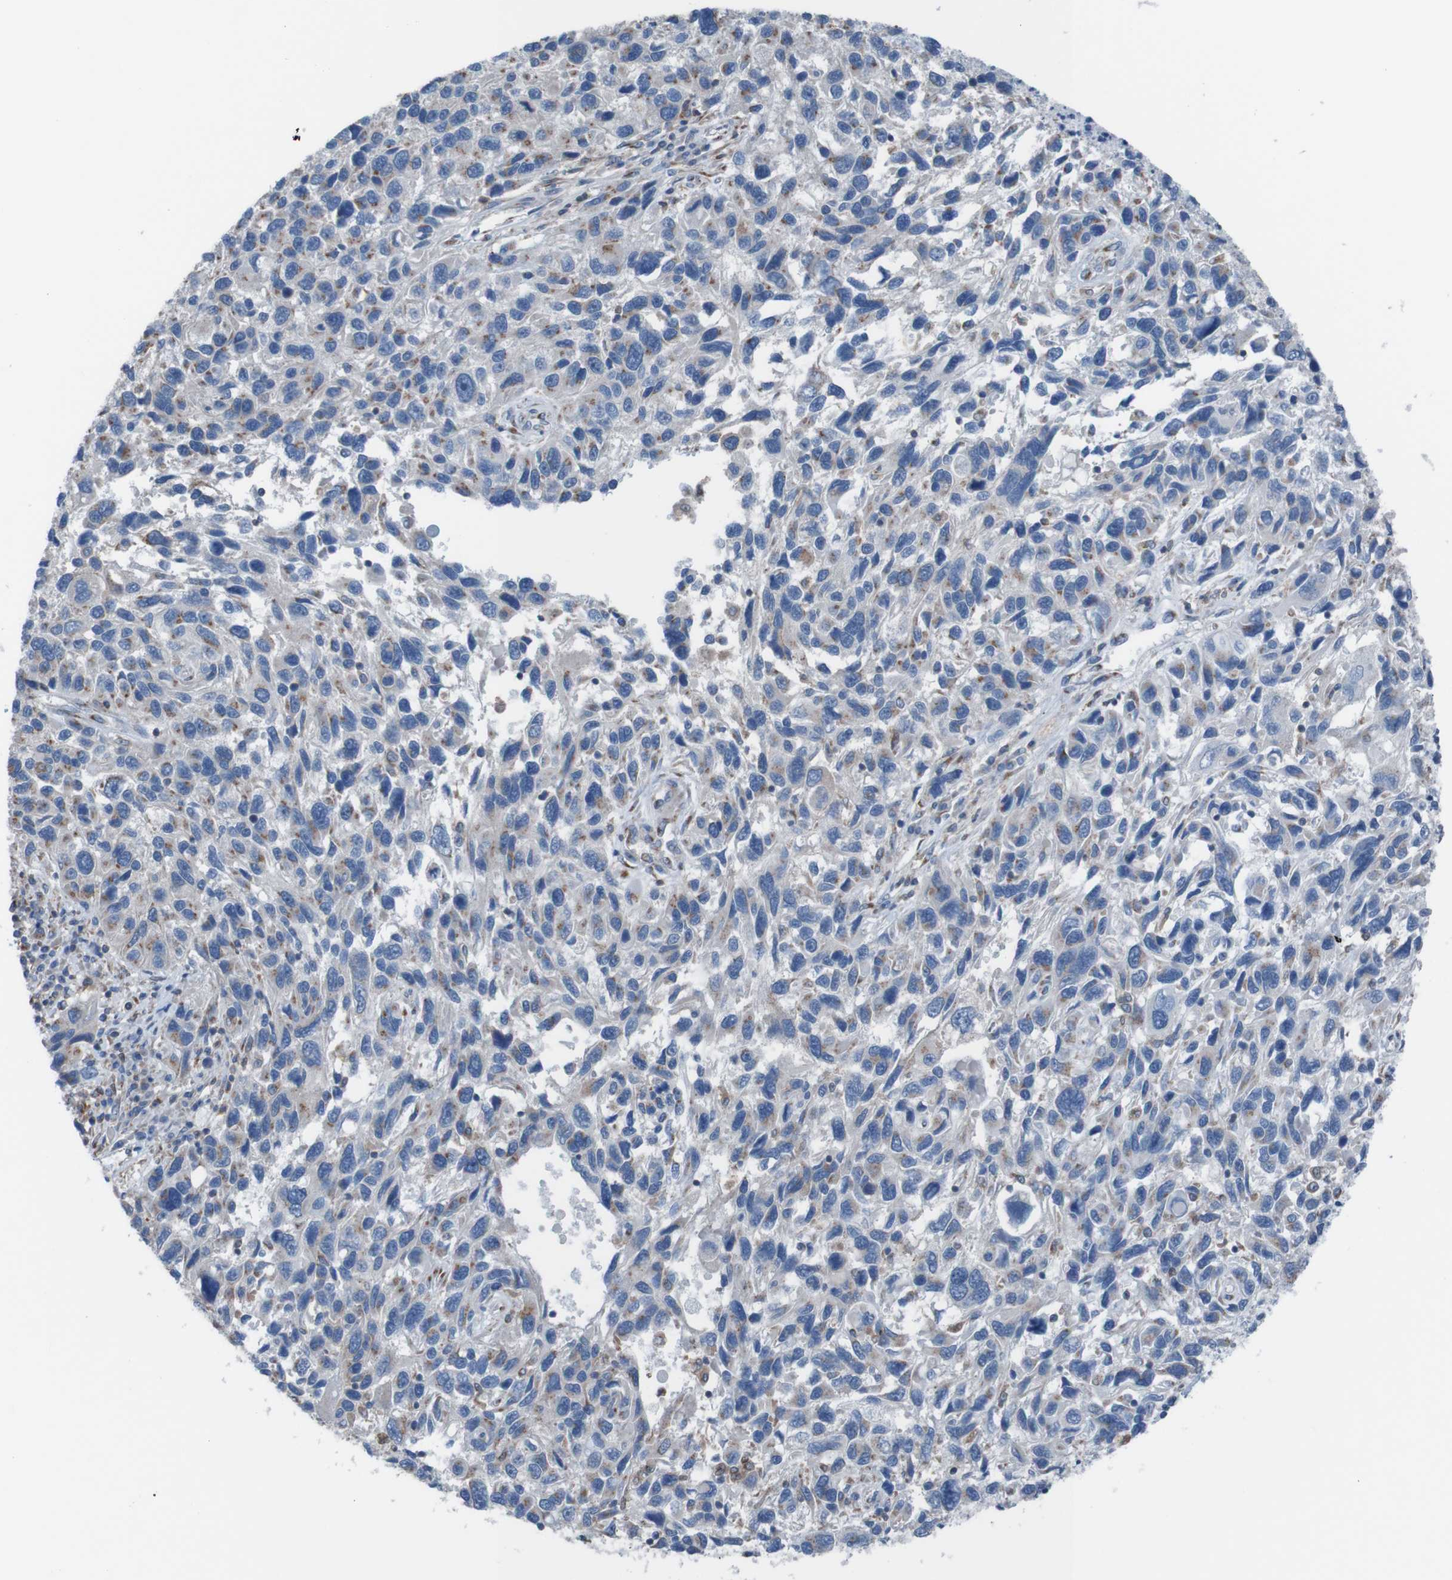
{"staining": {"intensity": "negative", "quantity": "none", "location": "none"}, "tissue": "melanoma", "cell_type": "Tumor cells", "image_type": "cancer", "snomed": [{"axis": "morphology", "description": "Malignant melanoma, NOS"}, {"axis": "topography", "description": "Skin"}], "caption": "Immunohistochemistry (IHC) histopathology image of neoplastic tissue: human melanoma stained with DAB demonstrates no significant protein positivity in tumor cells.", "gene": "MINAR1", "patient": {"sex": "male", "age": 53}}